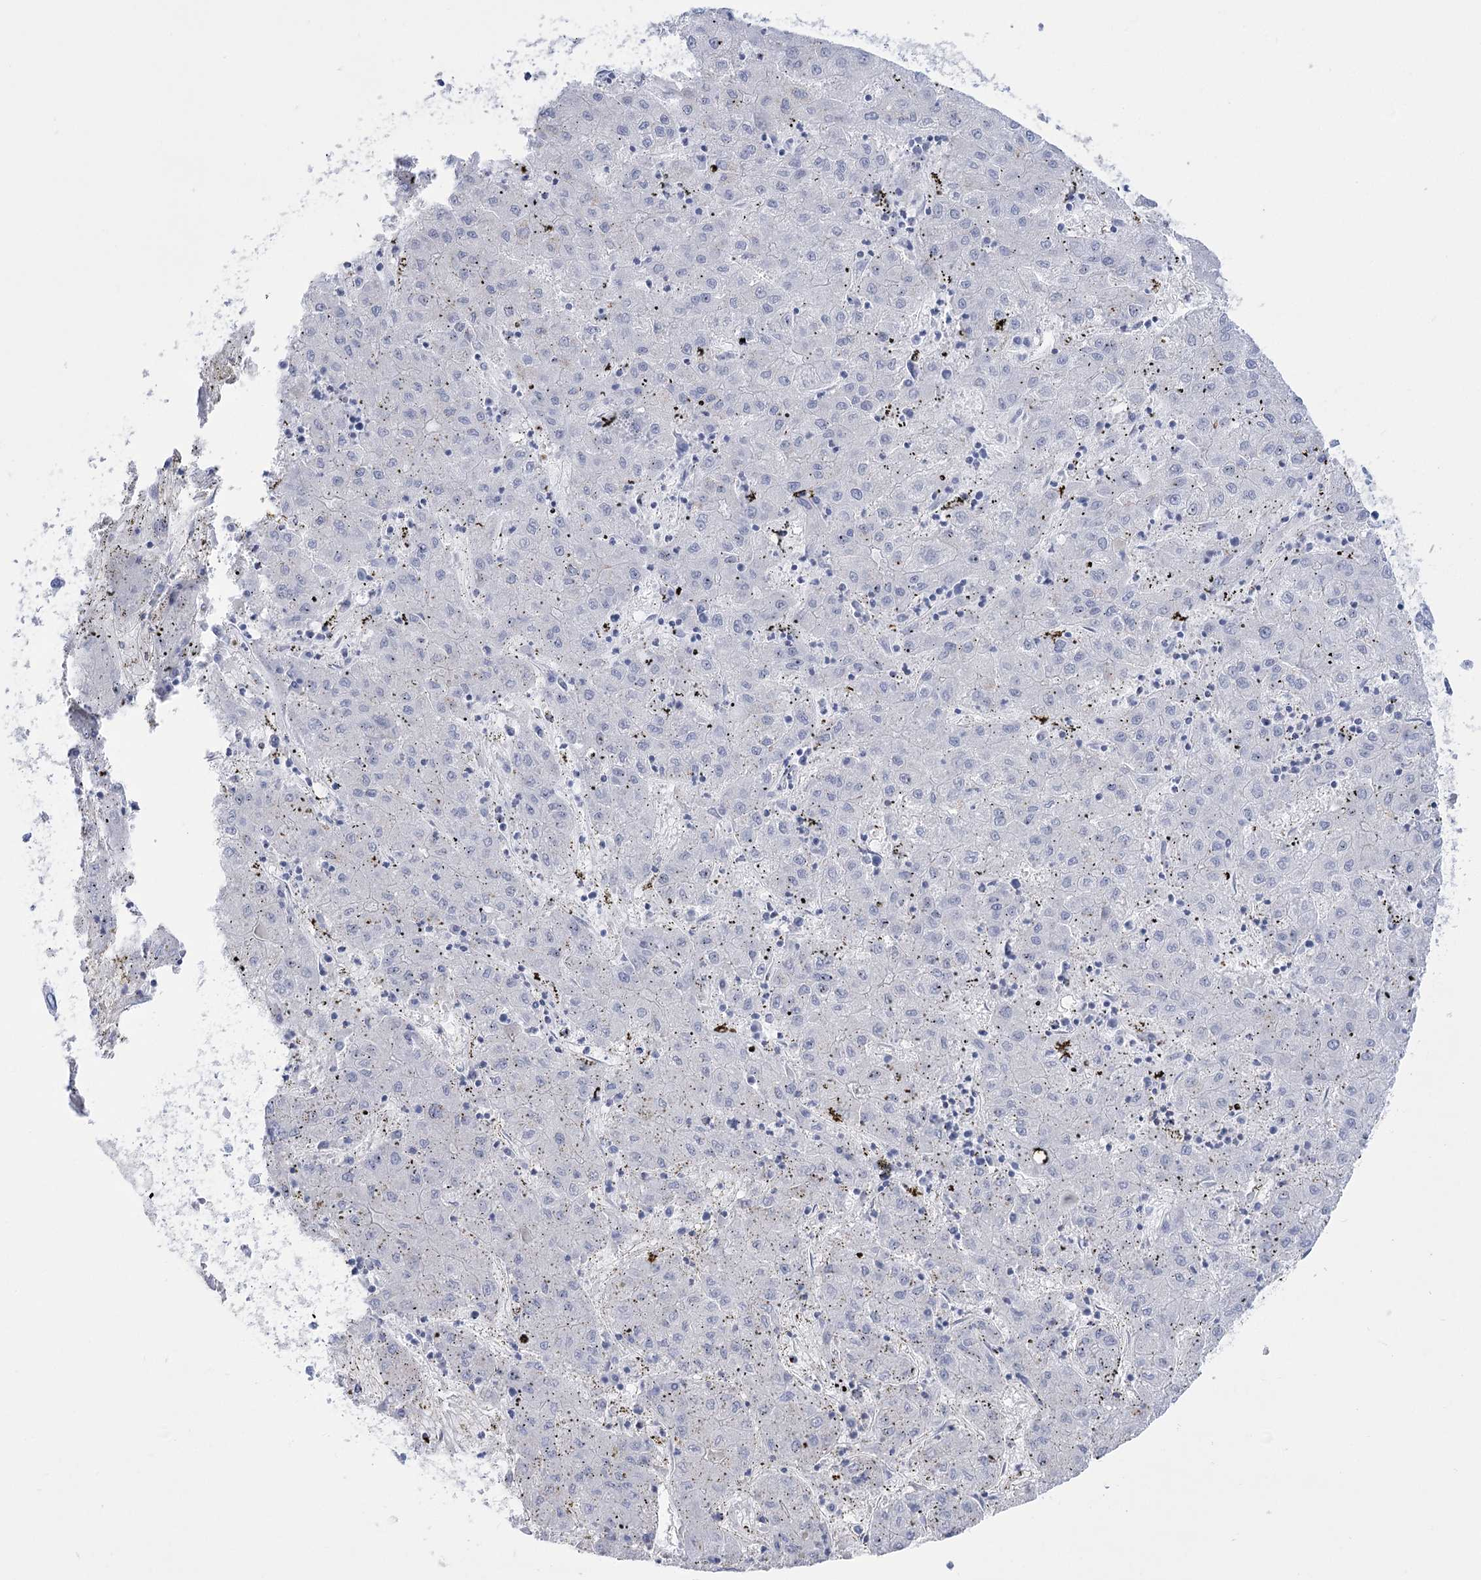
{"staining": {"intensity": "negative", "quantity": "none", "location": "none"}, "tissue": "liver cancer", "cell_type": "Tumor cells", "image_type": "cancer", "snomed": [{"axis": "morphology", "description": "Carcinoma, Hepatocellular, NOS"}, {"axis": "topography", "description": "Liver"}], "caption": "Immunohistochemistry (IHC) of human liver cancer (hepatocellular carcinoma) displays no positivity in tumor cells.", "gene": "HORMAD1", "patient": {"sex": "male", "age": 72}}